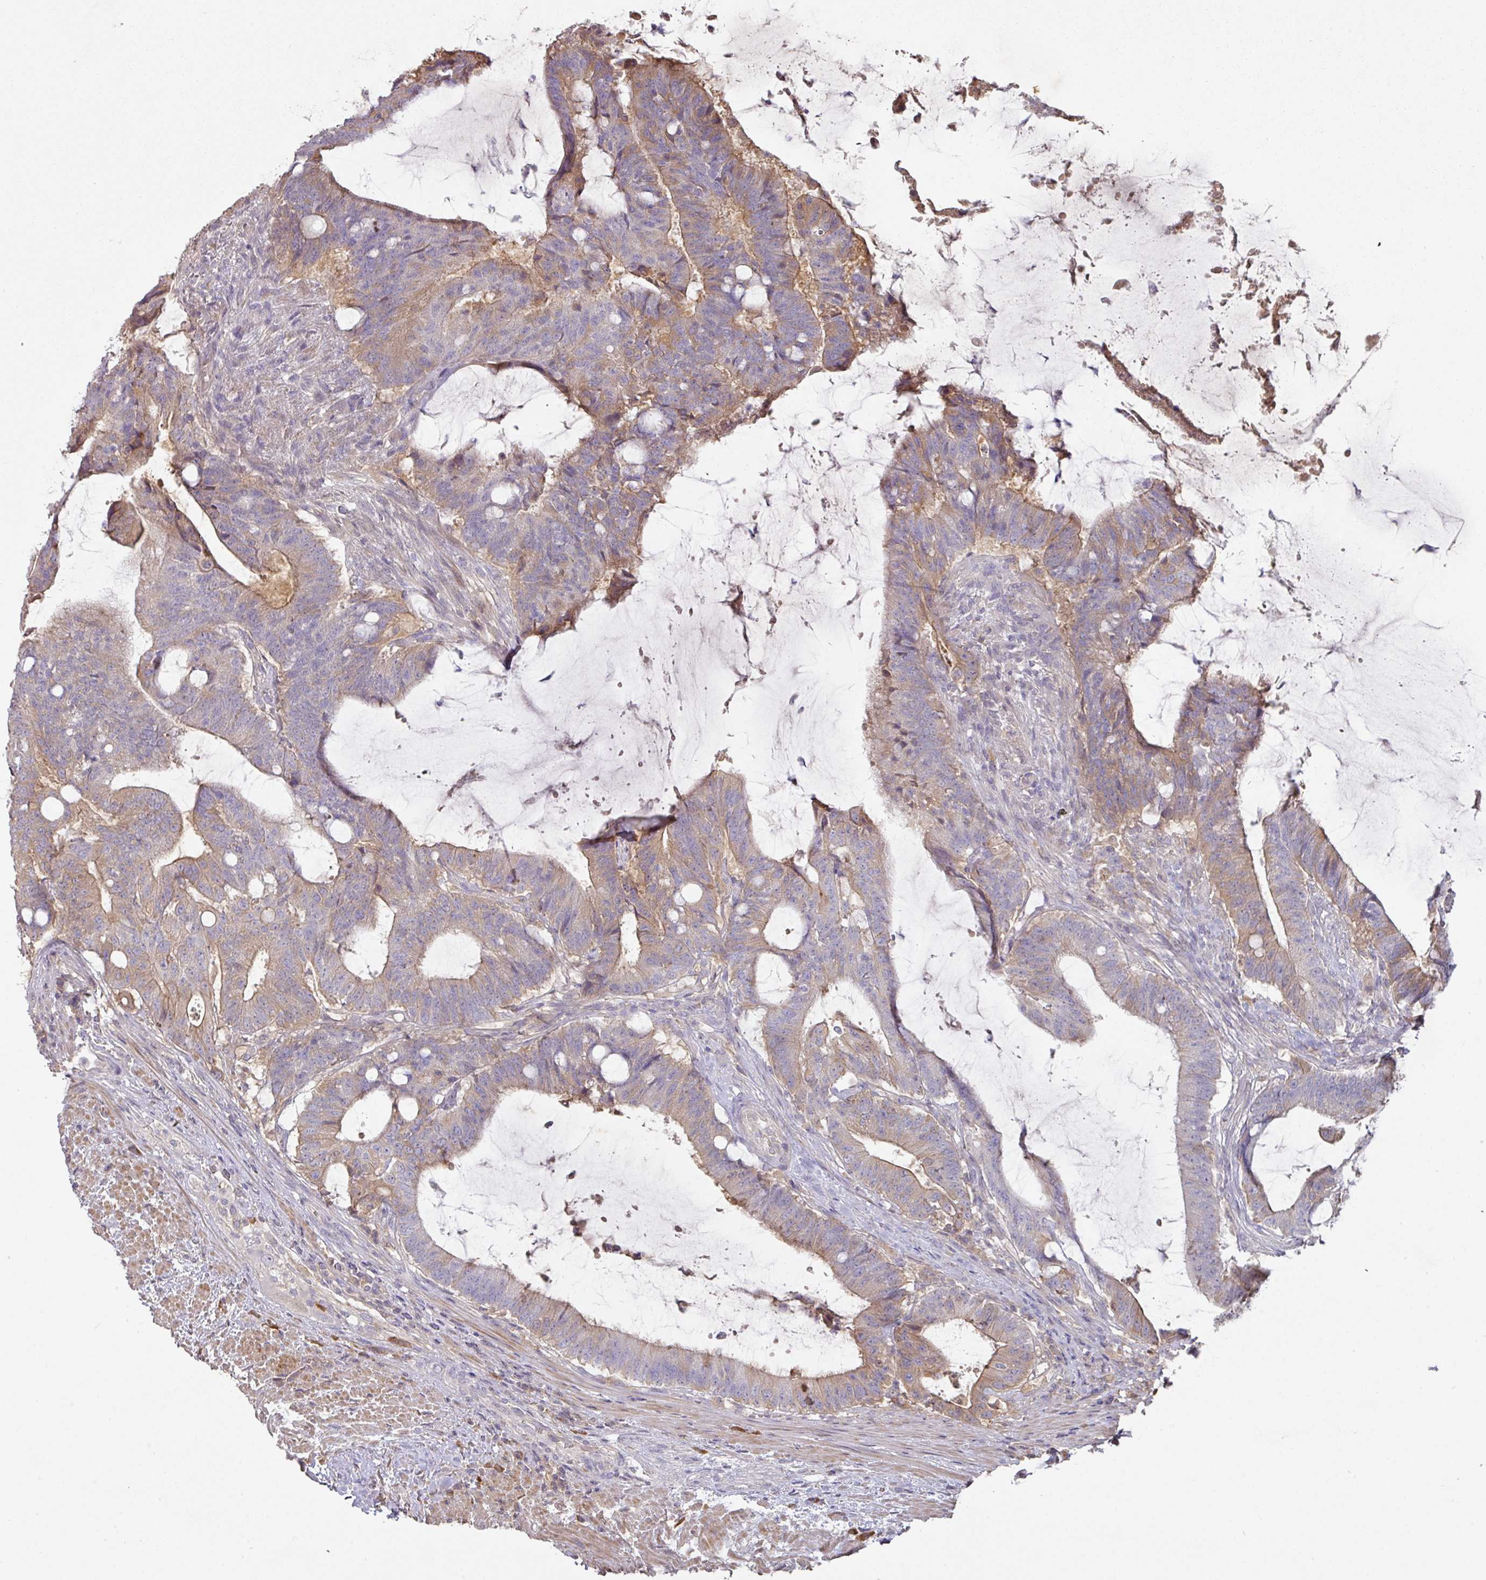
{"staining": {"intensity": "moderate", "quantity": "<25%", "location": "cytoplasmic/membranous"}, "tissue": "colorectal cancer", "cell_type": "Tumor cells", "image_type": "cancer", "snomed": [{"axis": "morphology", "description": "Adenocarcinoma, NOS"}, {"axis": "topography", "description": "Colon"}], "caption": "The immunohistochemical stain highlights moderate cytoplasmic/membranous positivity in tumor cells of colorectal cancer (adenocarcinoma) tissue.", "gene": "ZNF266", "patient": {"sex": "female", "age": 43}}